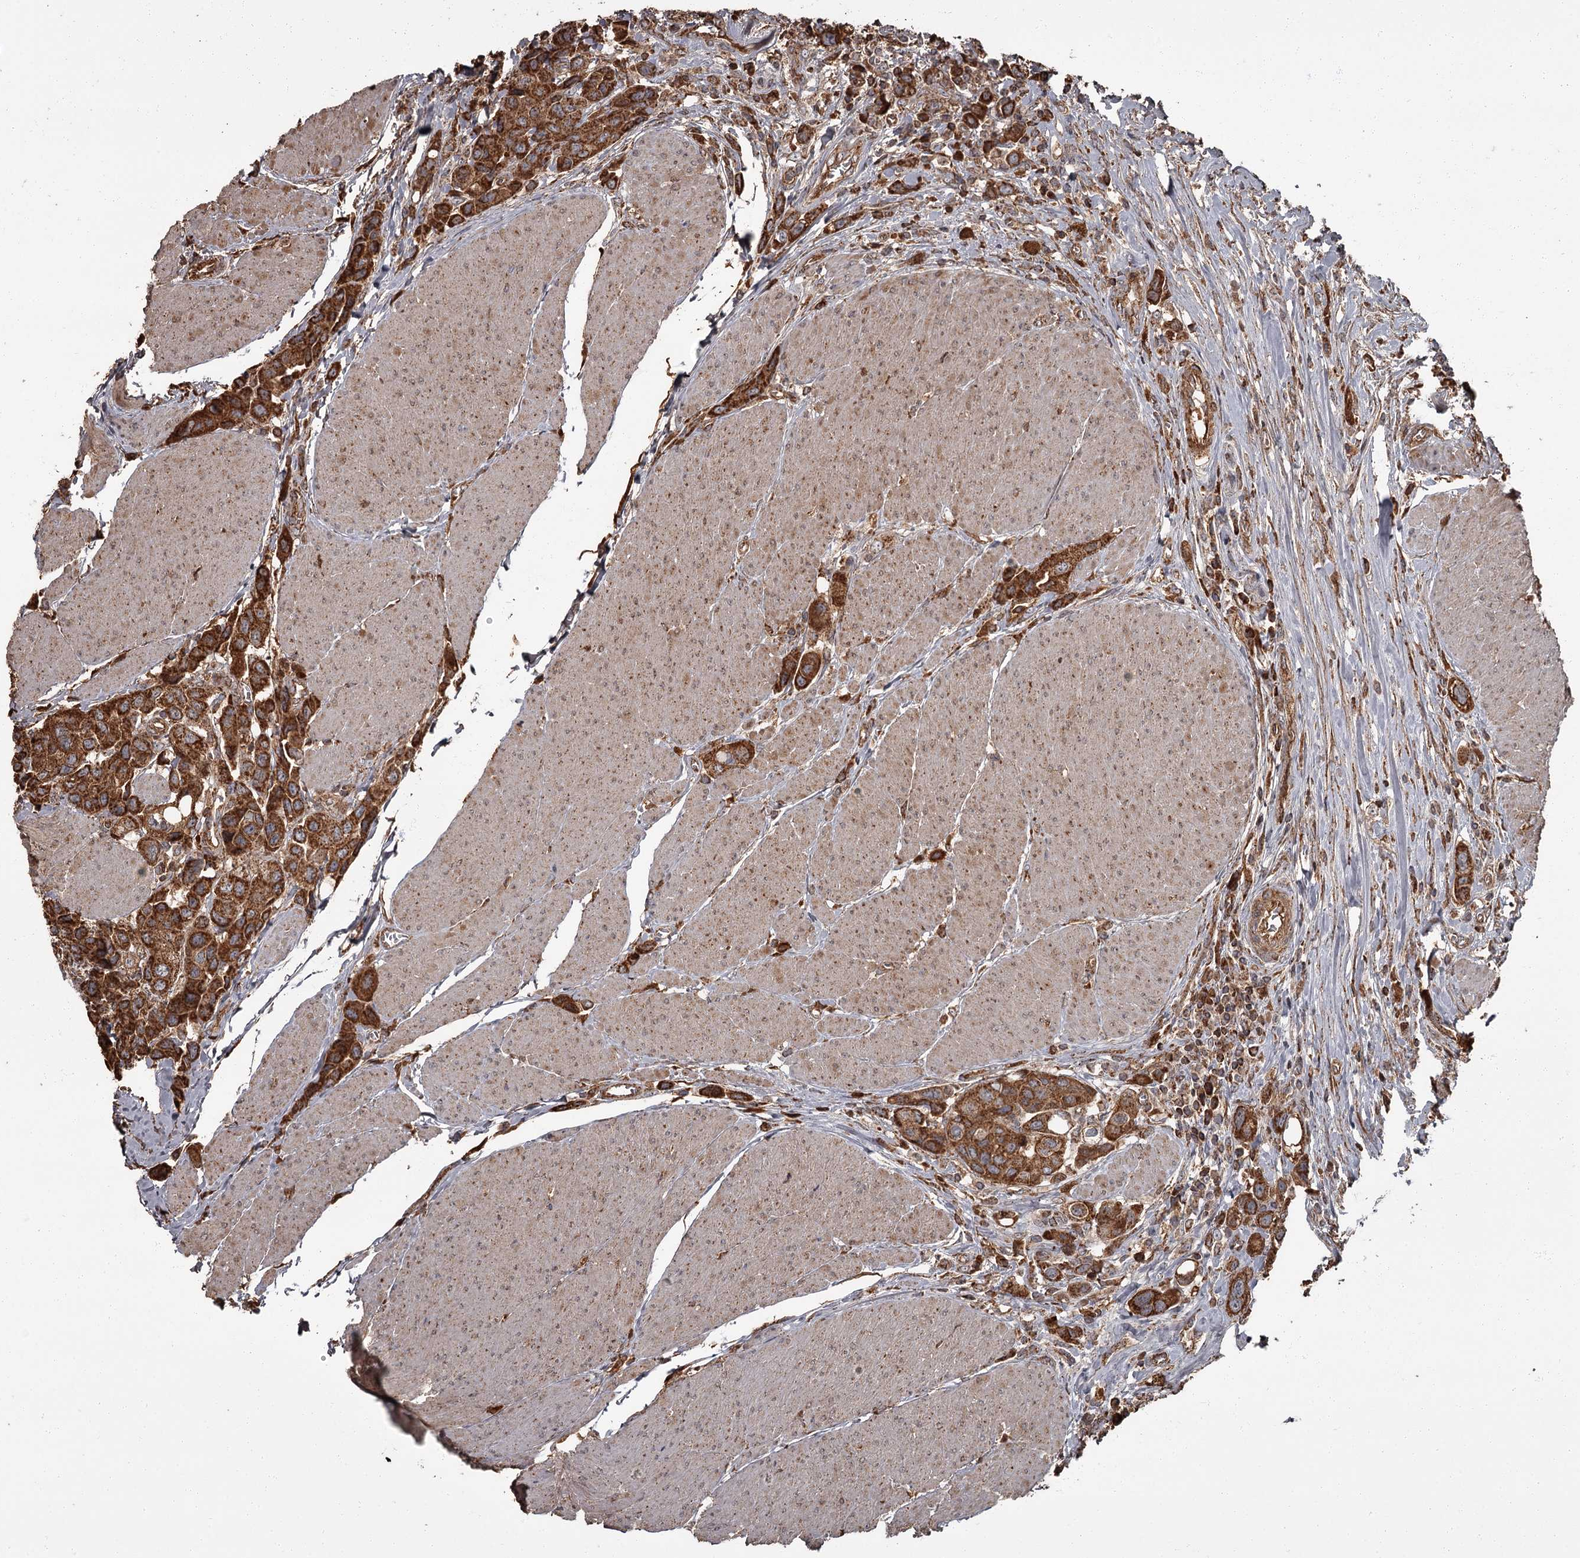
{"staining": {"intensity": "strong", "quantity": ">75%", "location": "cytoplasmic/membranous"}, "tissue": "urothelial cancer", "cell_type": "Tumor cells", "image_type": "cancer", "snomed": [{"axis": "morphology", "description": "Urothelial carcinoma, High grade"}, {"axis": "topography", "description": "Urinary bladder"}], "caption": "Immunohistochemical staining of high-grade urothelial carcinoma displays high levels of strong cytoplasmic/membranous protein staining in about >75% of tumor cells.", "gene": "THAP9", "patient": {"sex": "male", "age": 50}}